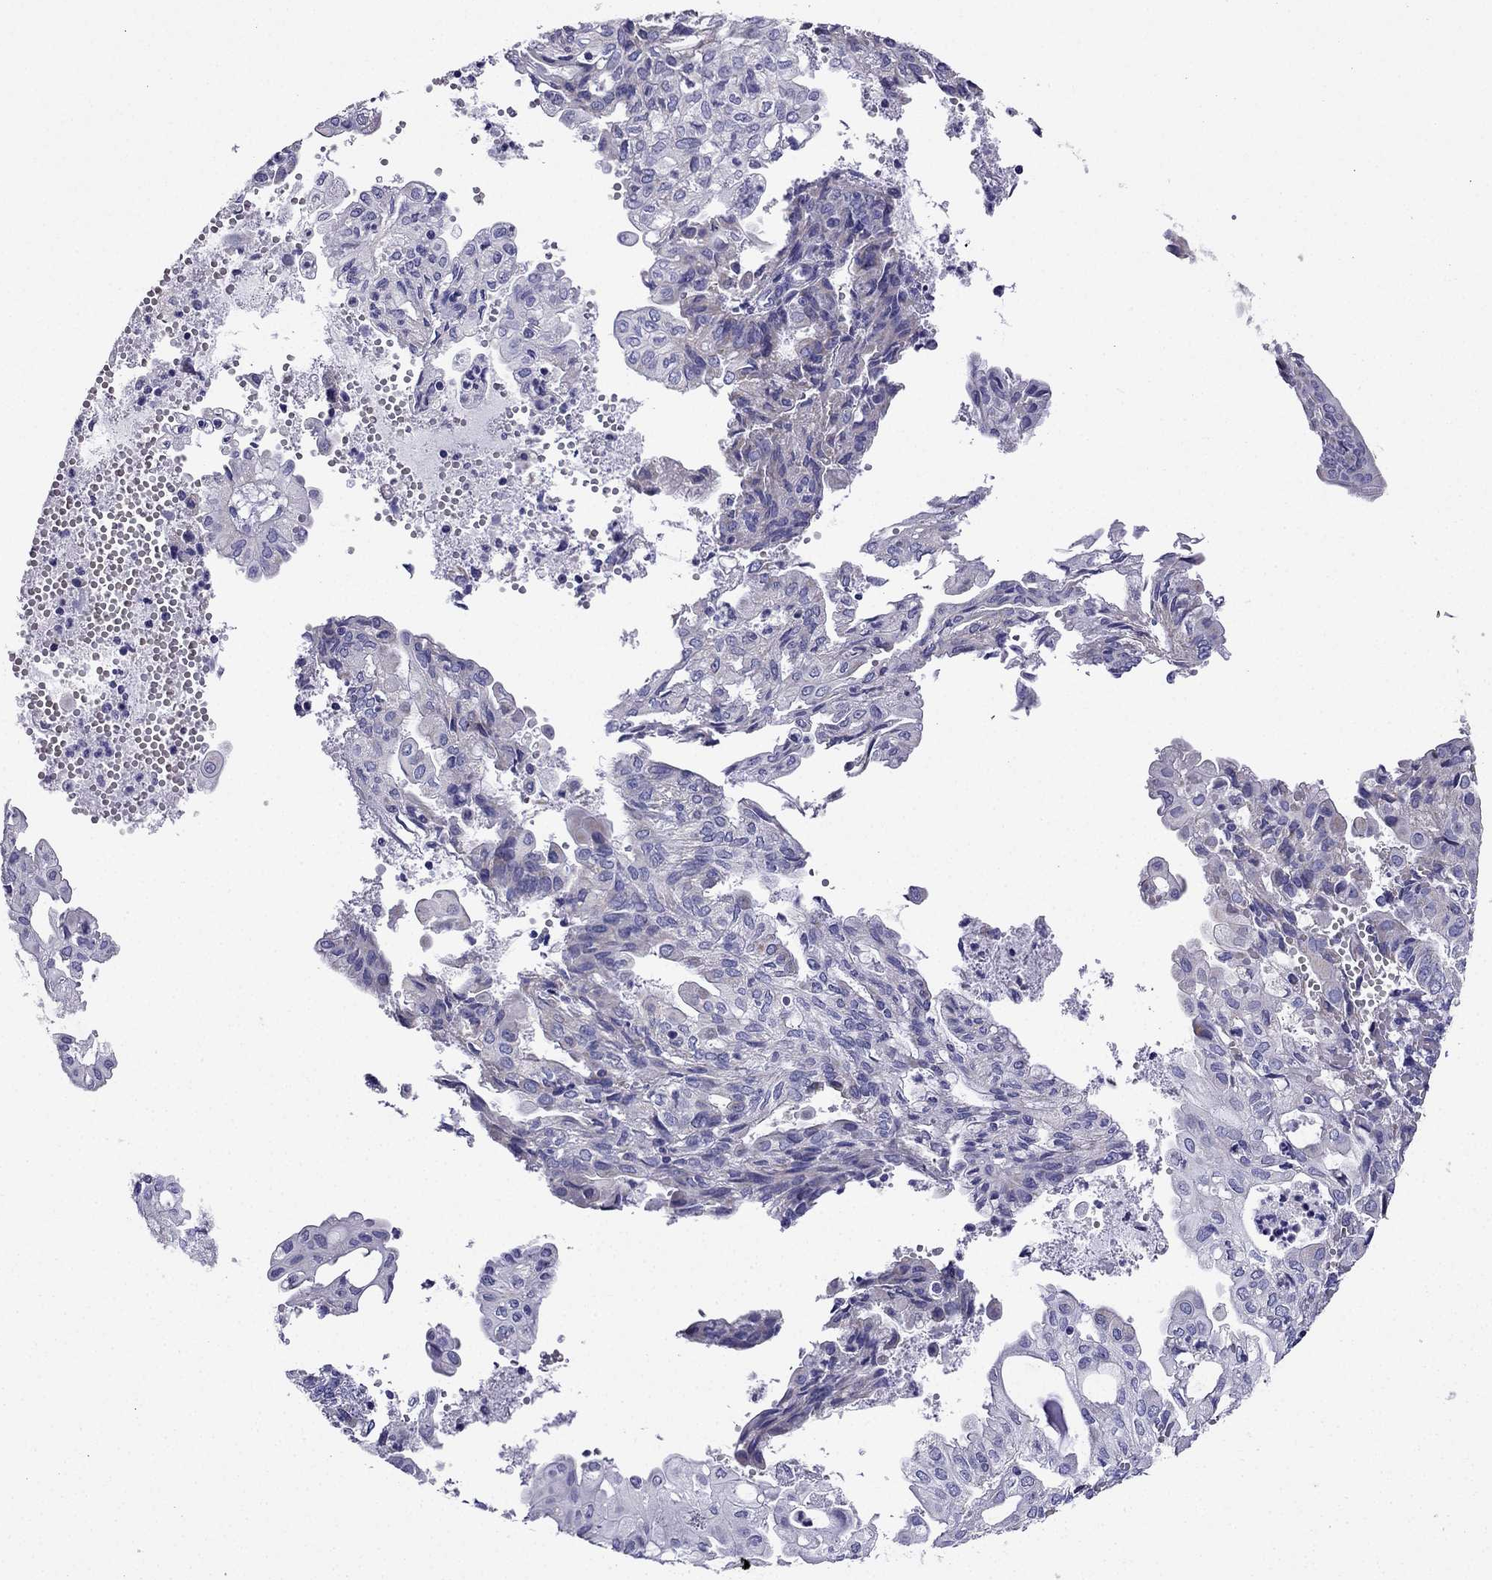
{"staining": {"intensity": "negative", "quantity": "none", "location": "none"}, "tissue": "endometrial cancer", "cell_type": "Tumor cells", "image_type": "cancer", "snomed": [{"axis": "morphology", "description": "Adenocarcinoma, NOS"}, {"axis": "topography", "description": "Endometrium"}], "caption": "Tumor cells show no significant protein positivity in adenocarcinoma (endometrial). (IHC, brightfield microscopy, high magnification).", "gene": "KIF5A", "patient": {"sex": "female", "age": 68}}